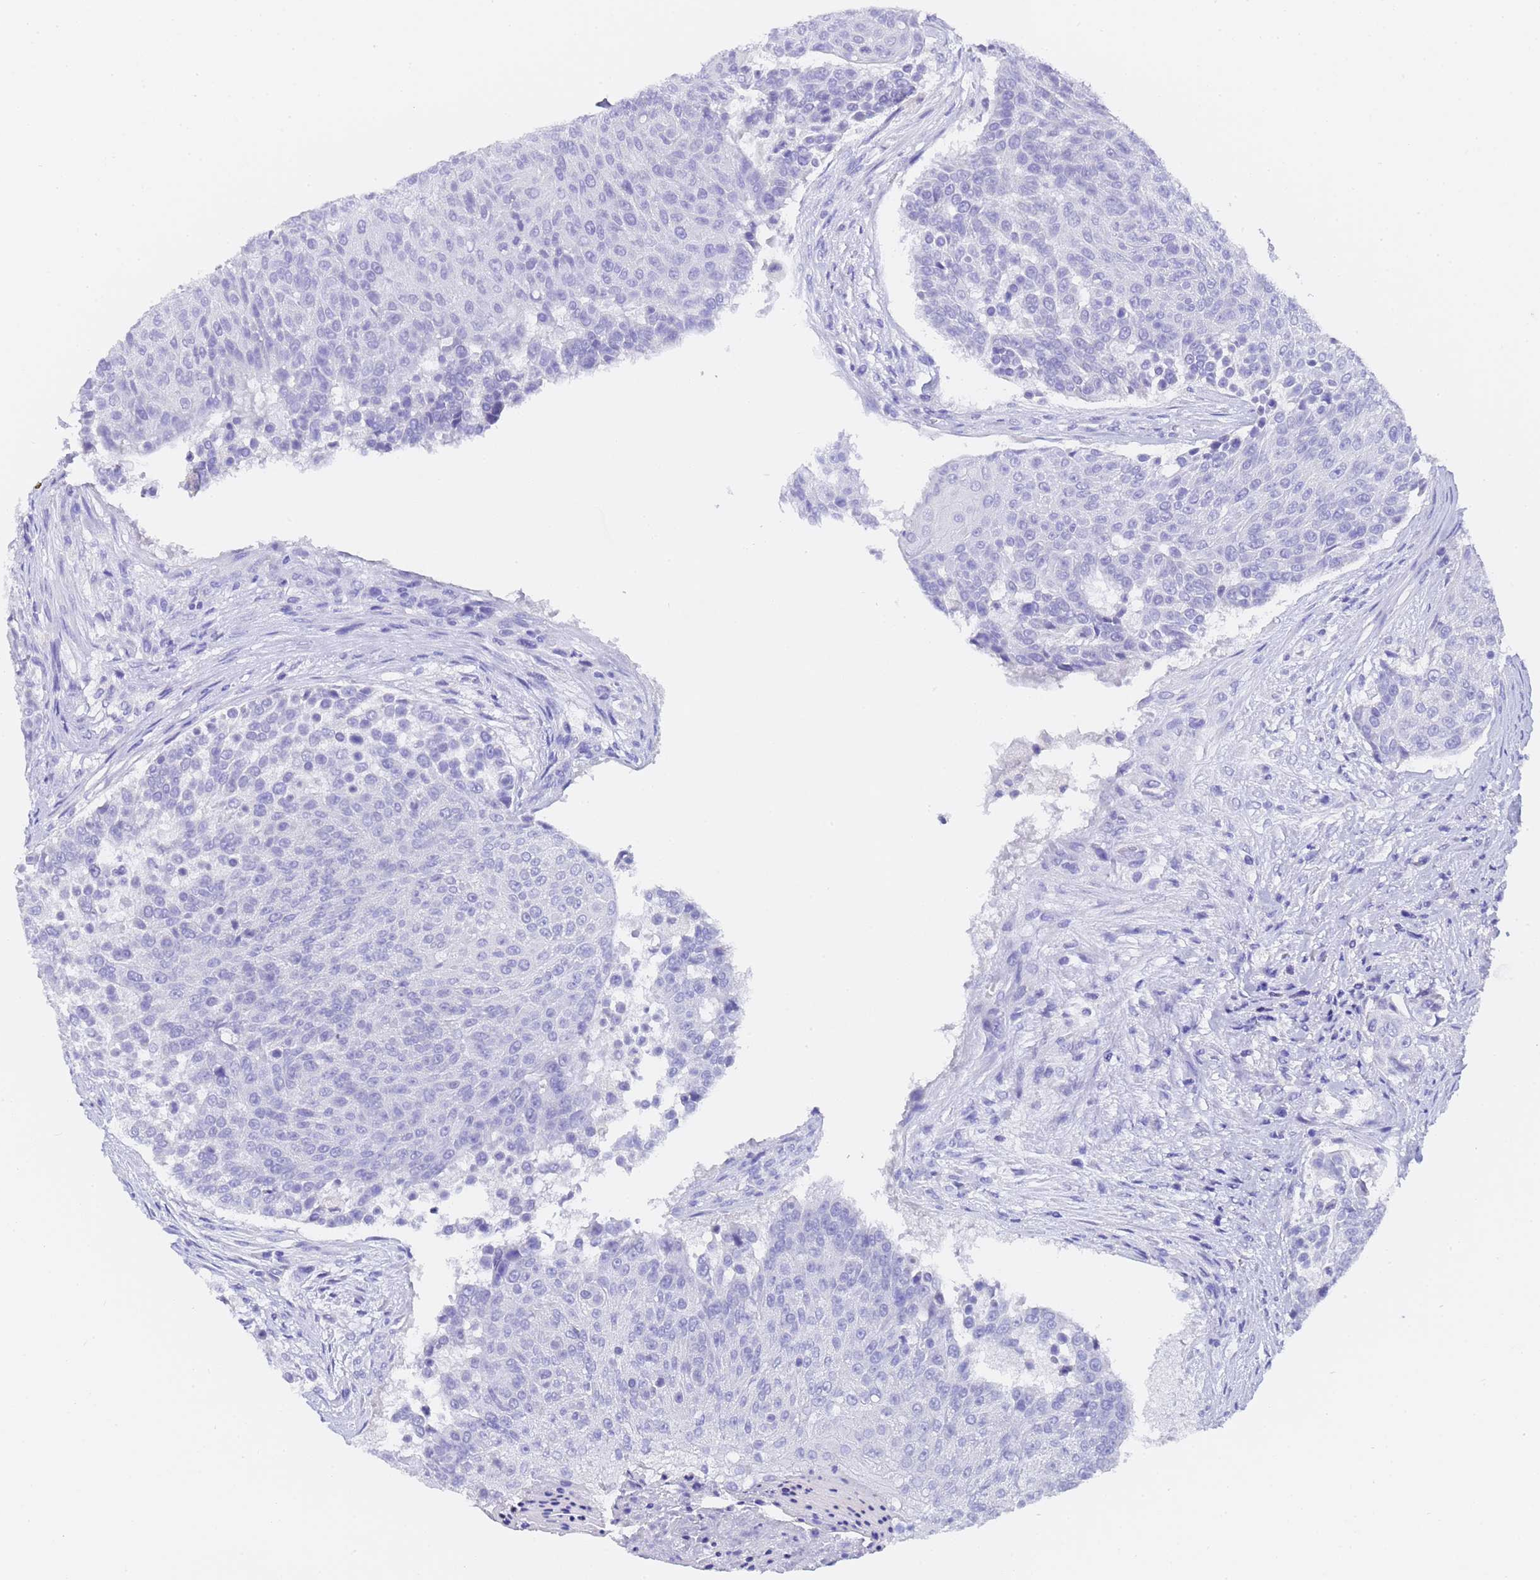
{"staining": {"intensity": "negative", "quantity": "none", "location": "none"}, "tissue": "urothelial cancer", "cell_type": "Tumor cells", "image_type": "cancer", "snomed": [{"axis": "morphology", "description": "Urothelial carcinoma, High grade"}, {"axis": "topography", "description": "Urinary bladder"}], "caption": "High power microscopy micrograph of an IHC histopathology image of urothelial cancer, revealing no significant expression in tumor cells.", "gene": "GABRA1", "patient": {"sex": "female", "age": 63}}